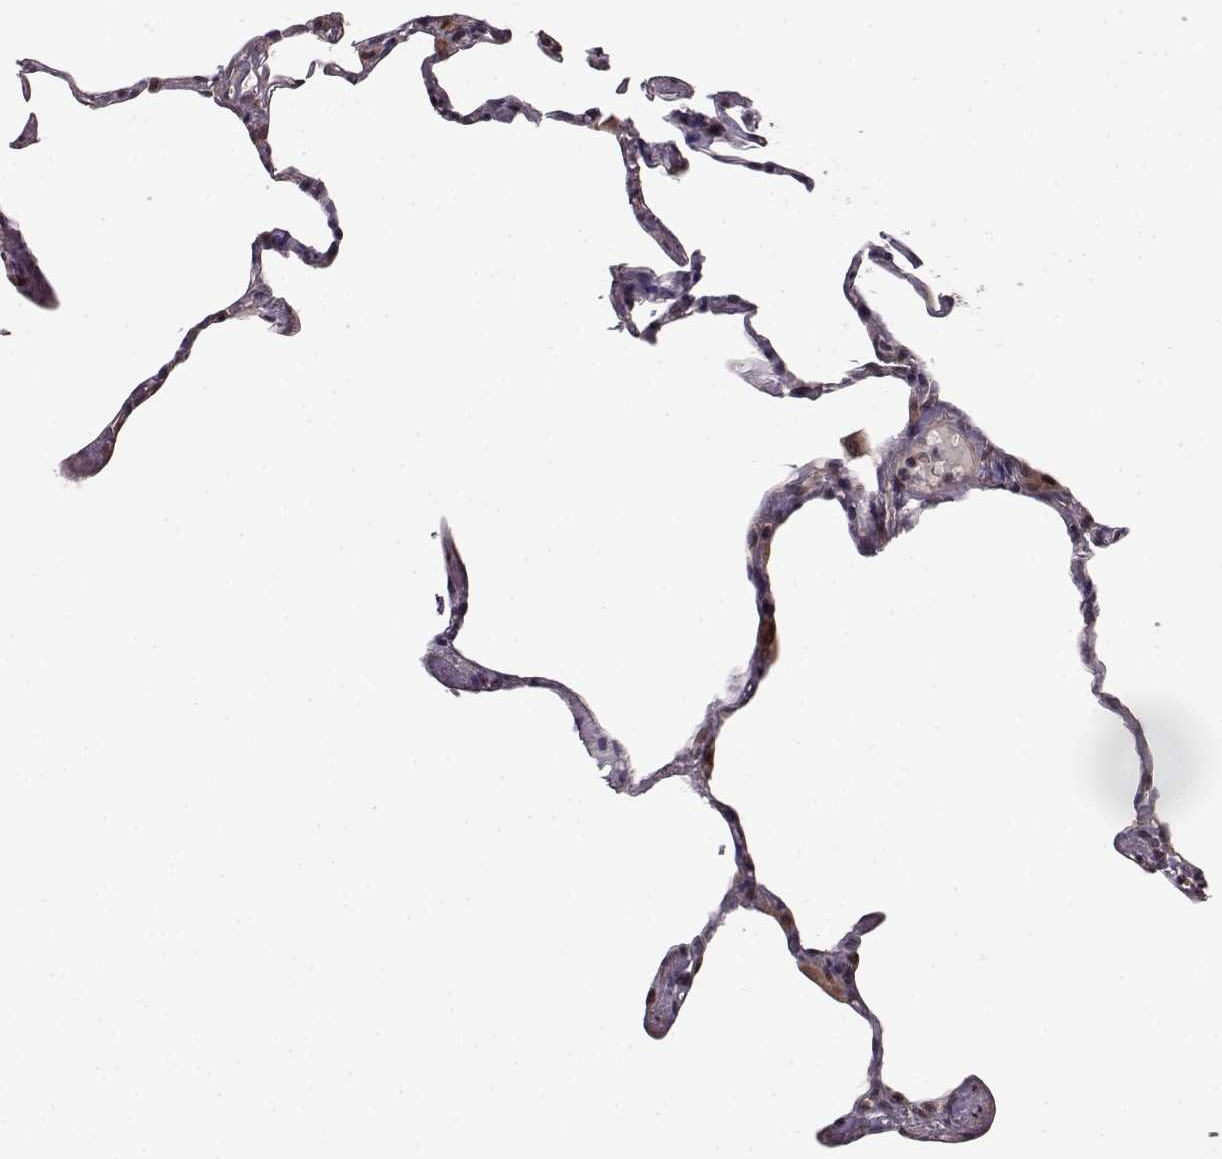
{"staining": {"intensity": "negative", "quantity": "none", "location": "none"}, "tissue": "lung", "cell_type": "Alveolar cells", "image_type": "normal", "snomed": [{"axis": "morphology", "description": "Normal tissue, NOS"}, {"axis": "topography", "description": "Lung"}], "caption": "A high-resolution histopathology image shows IHC staining of normal lung, which demonstrates no significant expression in alveolar cells.", "gene": "BACH2", "patient": {"sex": "male", "age": 65}}